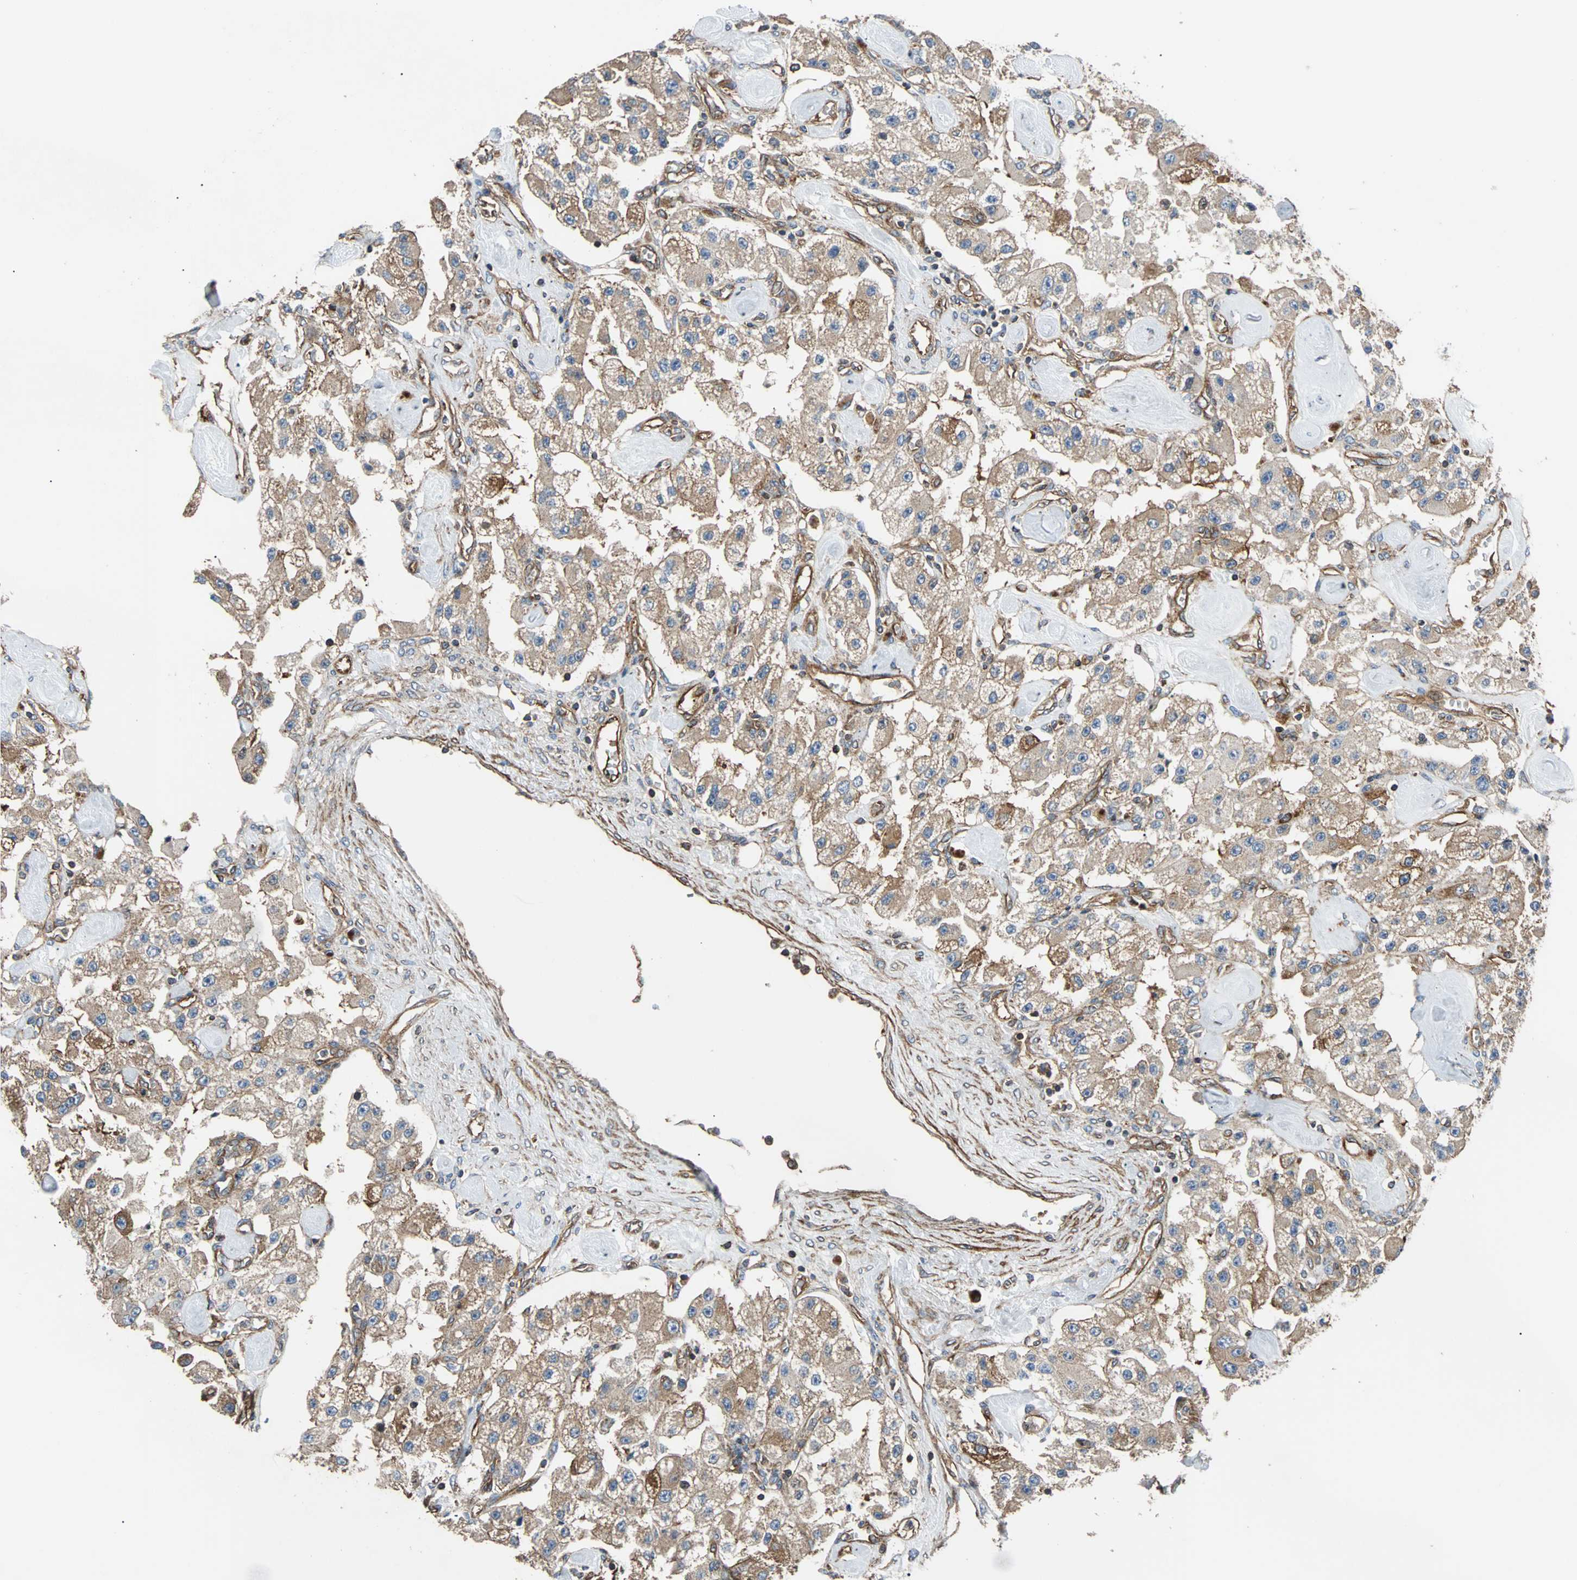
{"staining": {"intensity": "moderate", "quantity": ">75%", "location": "cytoplasmic/membranous"}, "tissue": "carcinoid", "cell_type": "Tumor cells", "image_type": "cancer", "snomed": [{"axis": "morphology", "description": "Carcinoid, malignant, NOS"}, {"axis": "topography", "description": "Pancreas"}], "caption": "A histopathology image of carcinoid (malignant) stained for a protein displays moderate cytoplasmic/membranous brown staining in tumor cells.", "gene": "PLCG2", "patient": {"sex": "male", "age": 41}}